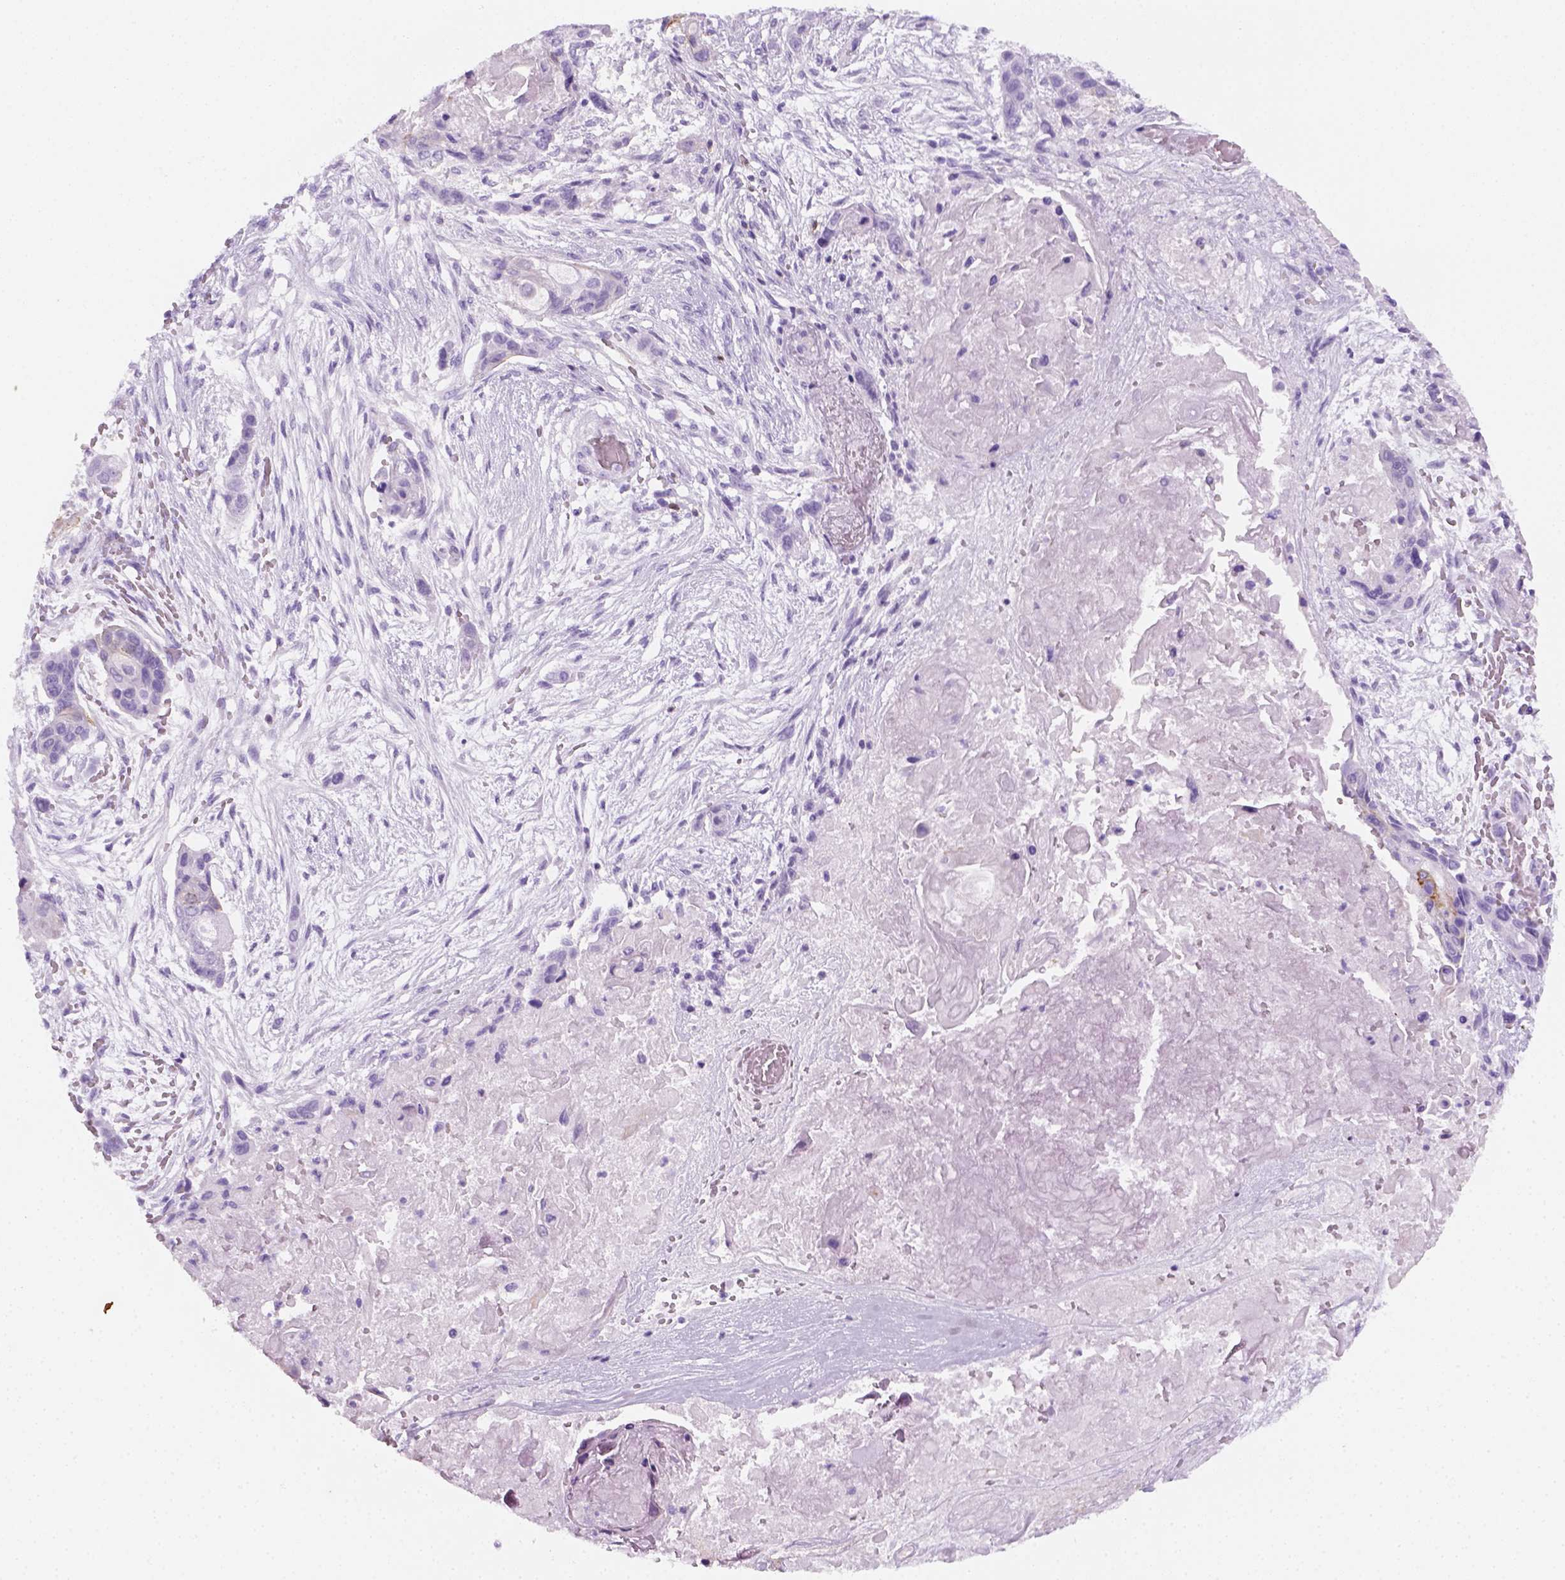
{"staining": {"intensity": "negative", "quantity": "none", "location": "none"}, "tissue": "lung cancer", "cell_type": "Tumor cells", "image_type": "cancer", "snomed": [{"axis": "morphology", "description": "Squamous cell carcinoma, NOS"}, {"axis": "topography", "description": "Lung"}], "caption": "This micrograph is of lung cancer (squamous cell carcinoma) stained with immunohistochemistry to label a protein in brown with the nuclei are counter-stained blue. There is no expression in tumor cells.", "gene": "AQP3", "patient": {"sex": "male", "age": 69}}